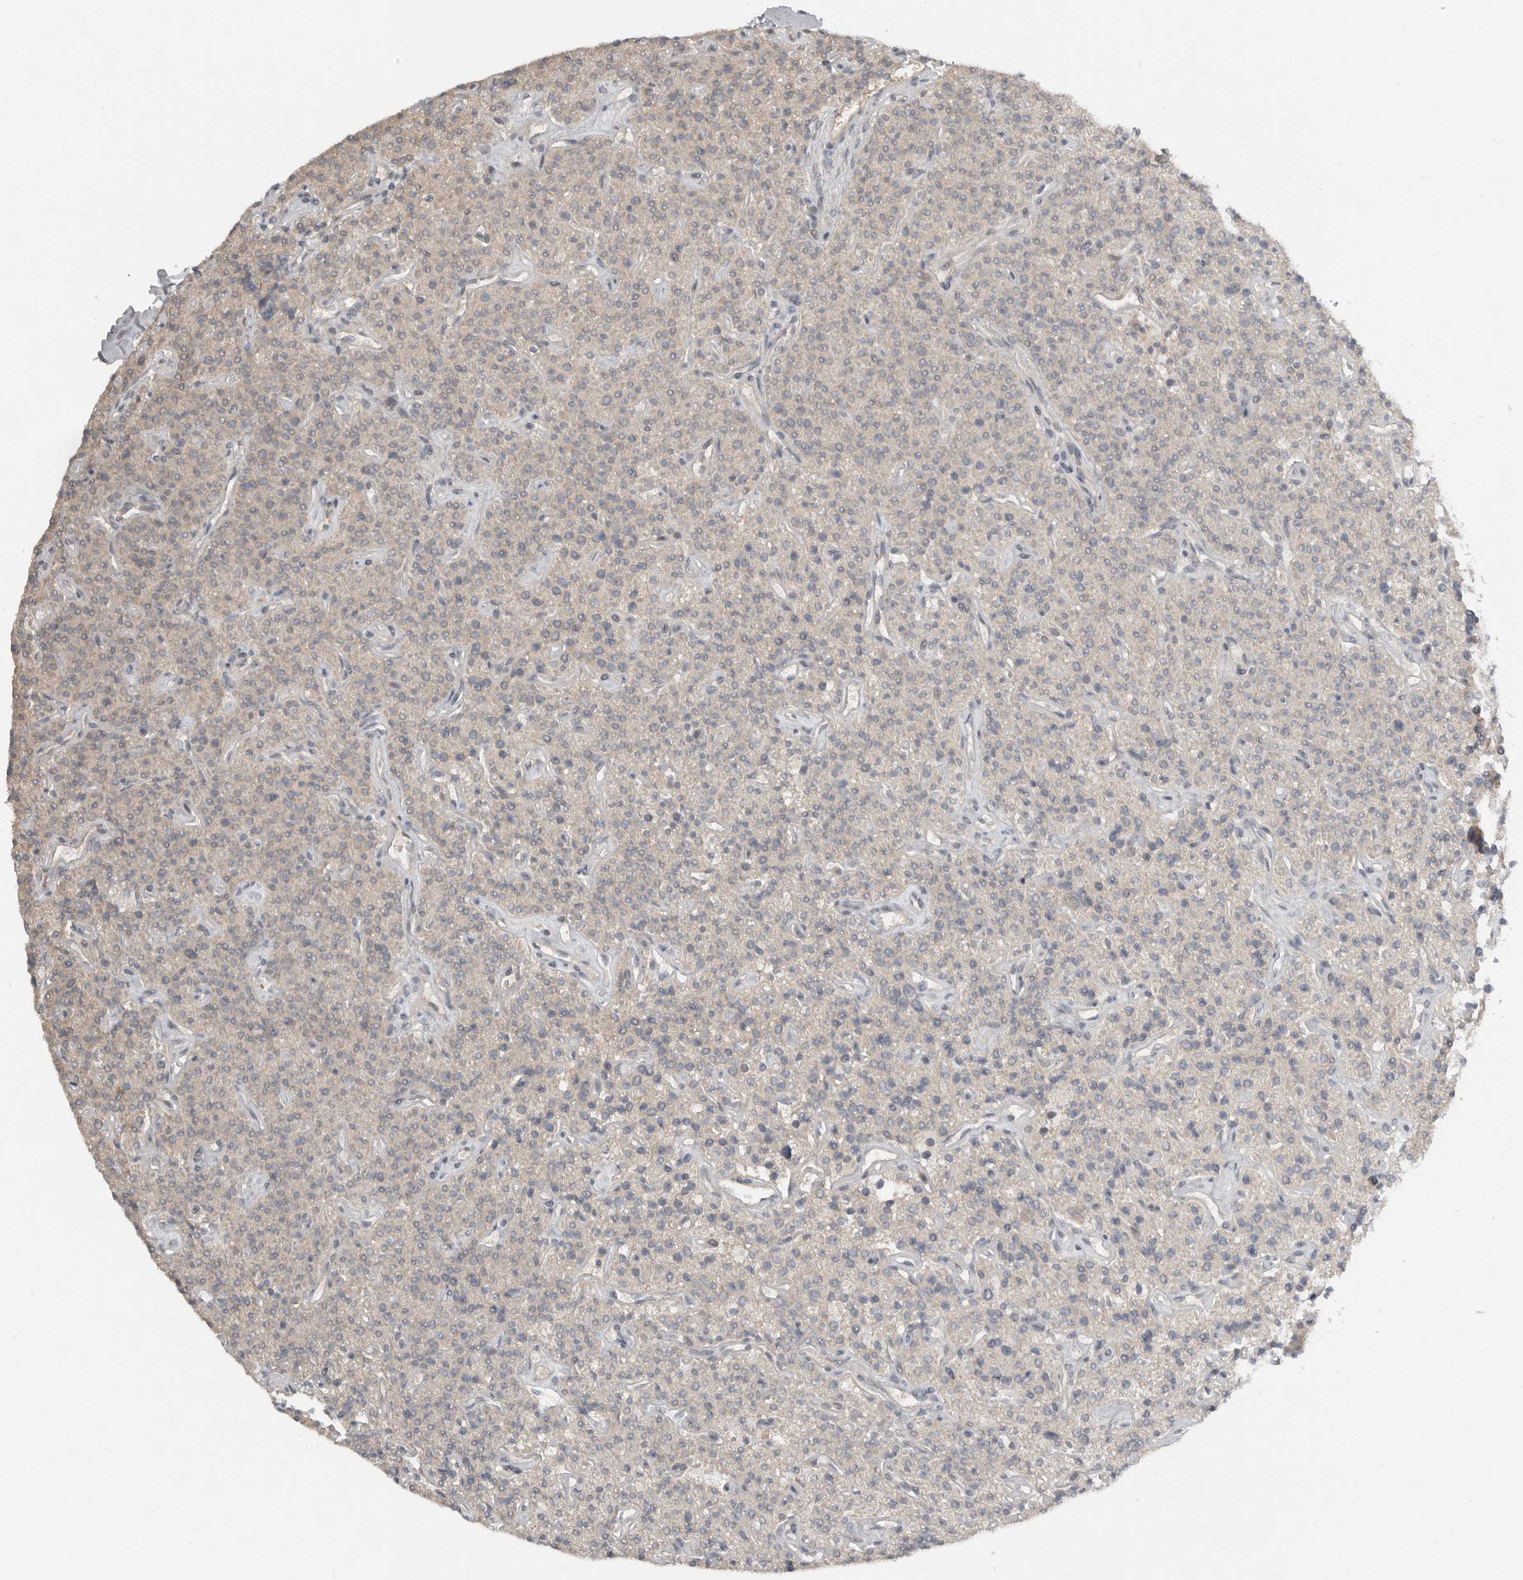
{"staining": {"intensity": "weak", "quantity": "25%-75%", "location": "cytoplasmic/membranous"}, "tissue": "parathyroid gland", "cell_type": "Glandular cells", "image_type": "normal", "snomed": [{"axis": "morphology", "description": "Normal tissue, NOS"}, {"axis": "topography", "description": "Parathyroid gland"}], "caption": "An image of parathyroid gland stained for a protein demonstrates weak cytoplasmic/membranous brown staining in glandular cells. The staining was performed using DAB to visualize the protein expression in brown, while the nuclei were stained in blue with hematoxylin (Magnification: 20x).", "gene": "TEAD3", "patient": {"sex": "male", "age": 46}}